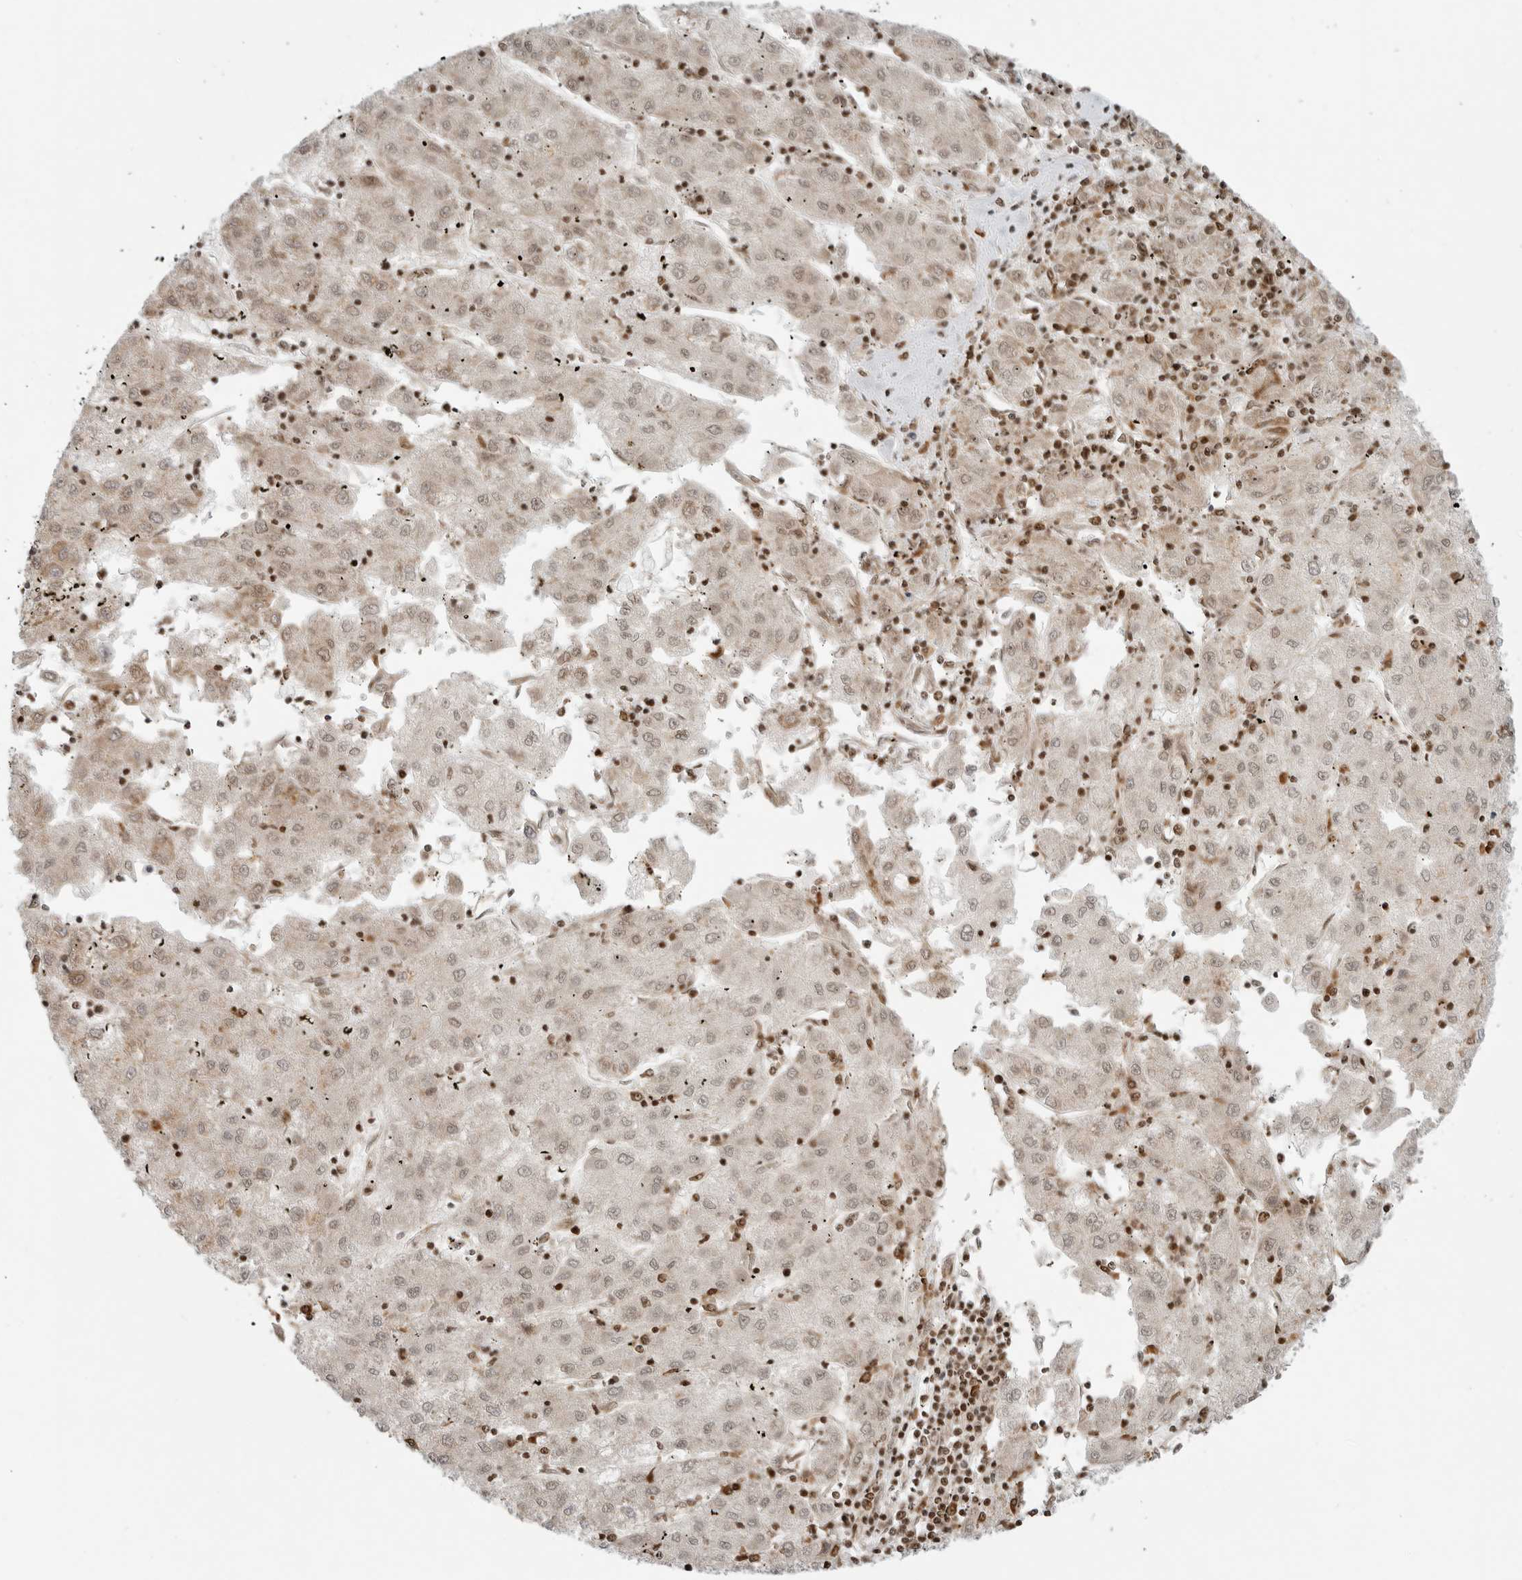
{"staining": {"intensity": "moderate", "quantity": ">75%", "location": "cytoplasmic/membranous"}, "tissue": "liver cancer", "cell_type": "Tumor cells", "image_type": "cancer", "snomed": [{"axis": "morphology", "description": "Carcinoma, Hepatocellular, NOS"}, {"axis": "topography", "description": "Liver"}], "caption": "IHC of hepatocellular carcinoma (liver) reveals medium levels of moderate cytoplasmic/membranous positivity in approximately >75% of tumor cells.", "gene": "IDUA", "patient": {"sex": "male", "age": 72}}